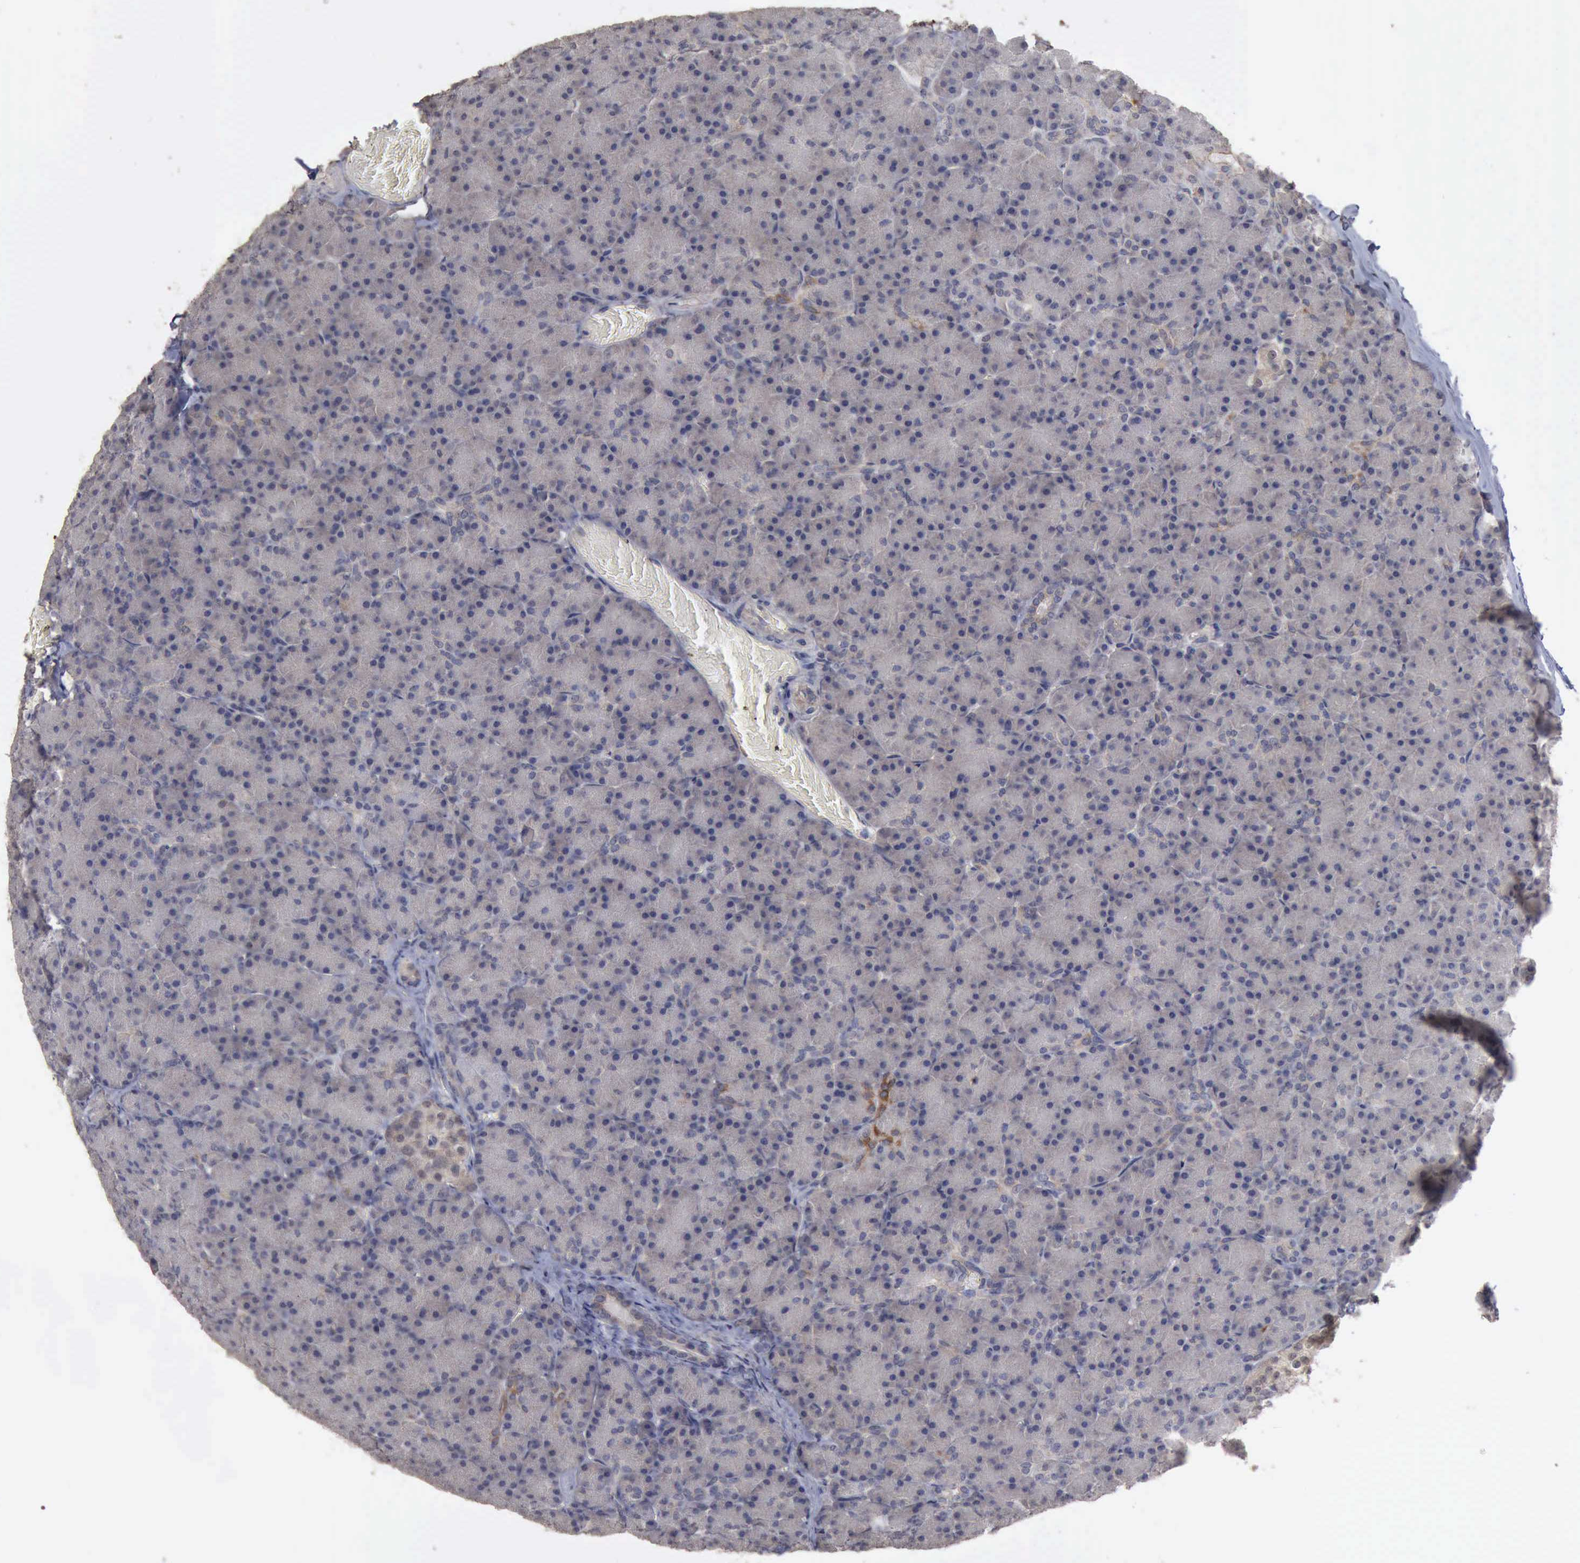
{"staining": {"intensity": "strong", "quantity": "<25%", "location": "cytoplasmic/membranous"}, "tissue": "pancreas", "cell_type": "Exocrine glandular cells", "image_type": "normal", "snomed": [{"axis": "morphology", "description": "Normal tissue, NOS"}, {"axis": "topography", "description": "Pancreas"}], "caption": "This image shows immunohistochemistry (IHC) staining of benign human pancreas, with medium strong cytoplasmic/membranous positivity in about <25% of exocrine glandular cells.", "gene": "CRKL", "patient": {"sex": "female", "age": 43}}